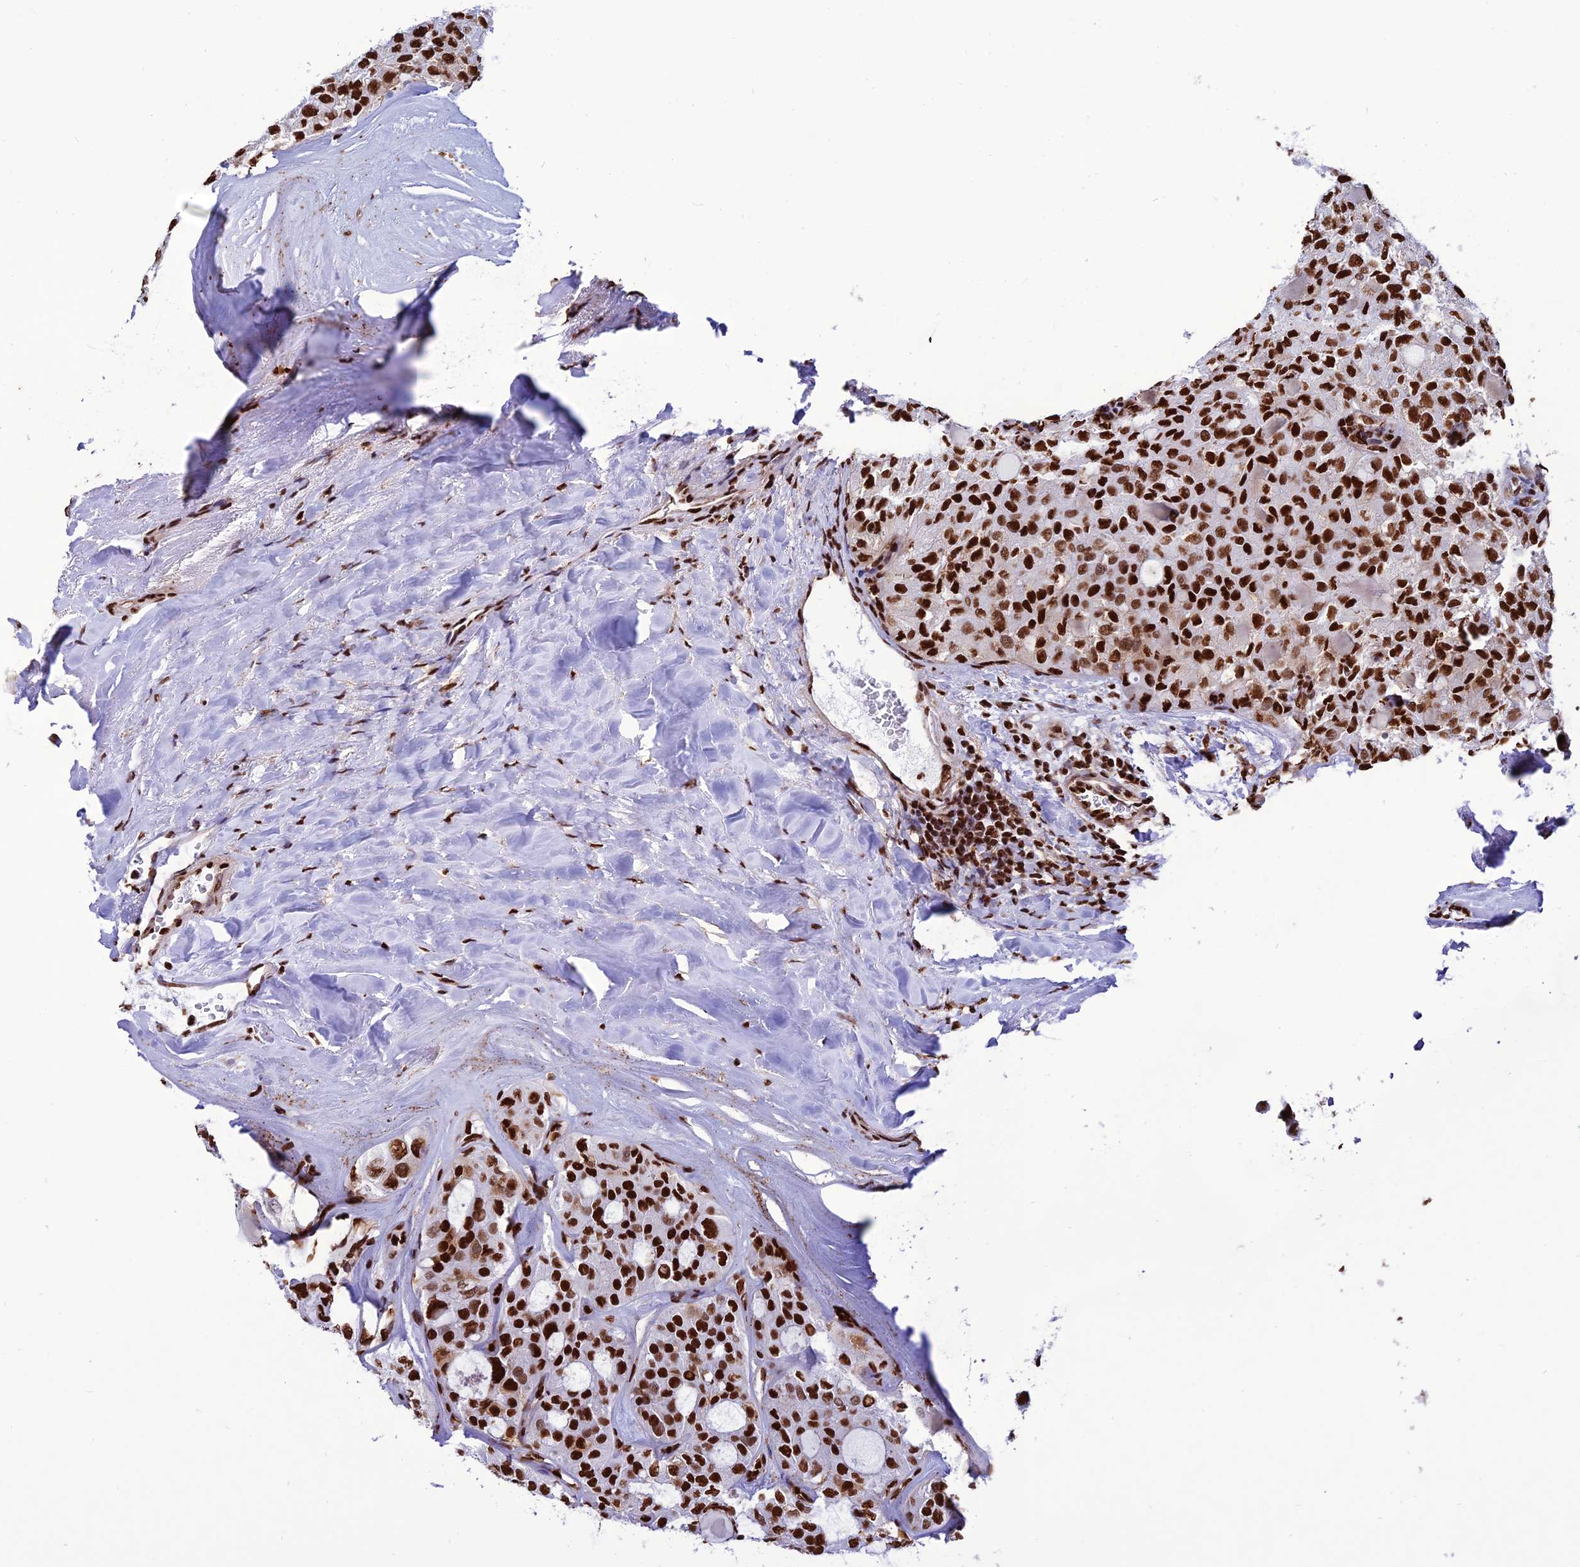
{"staining": {"intensity": "strong", "quantity": ">75%", "location": "nuclear"}, "tissue": "thyroid cancer", "cell_type": "Tumor cells", "image_type": "cancer", "snomed": [{"axis": "morphology", "description": "Follicular adenoma carcinoma, NOS"}, {"axis": "topography", "description": "Thyroid gland"}], "caption": "Approximately >75% of tumor cells in thyroid cancer (follicular adenoma carcinoma) display strong nuclear protein staining as visualized by brown immunohistochemical staining.", "gene": "INO80E", "patient": {"sex": "male", "age": 75}}